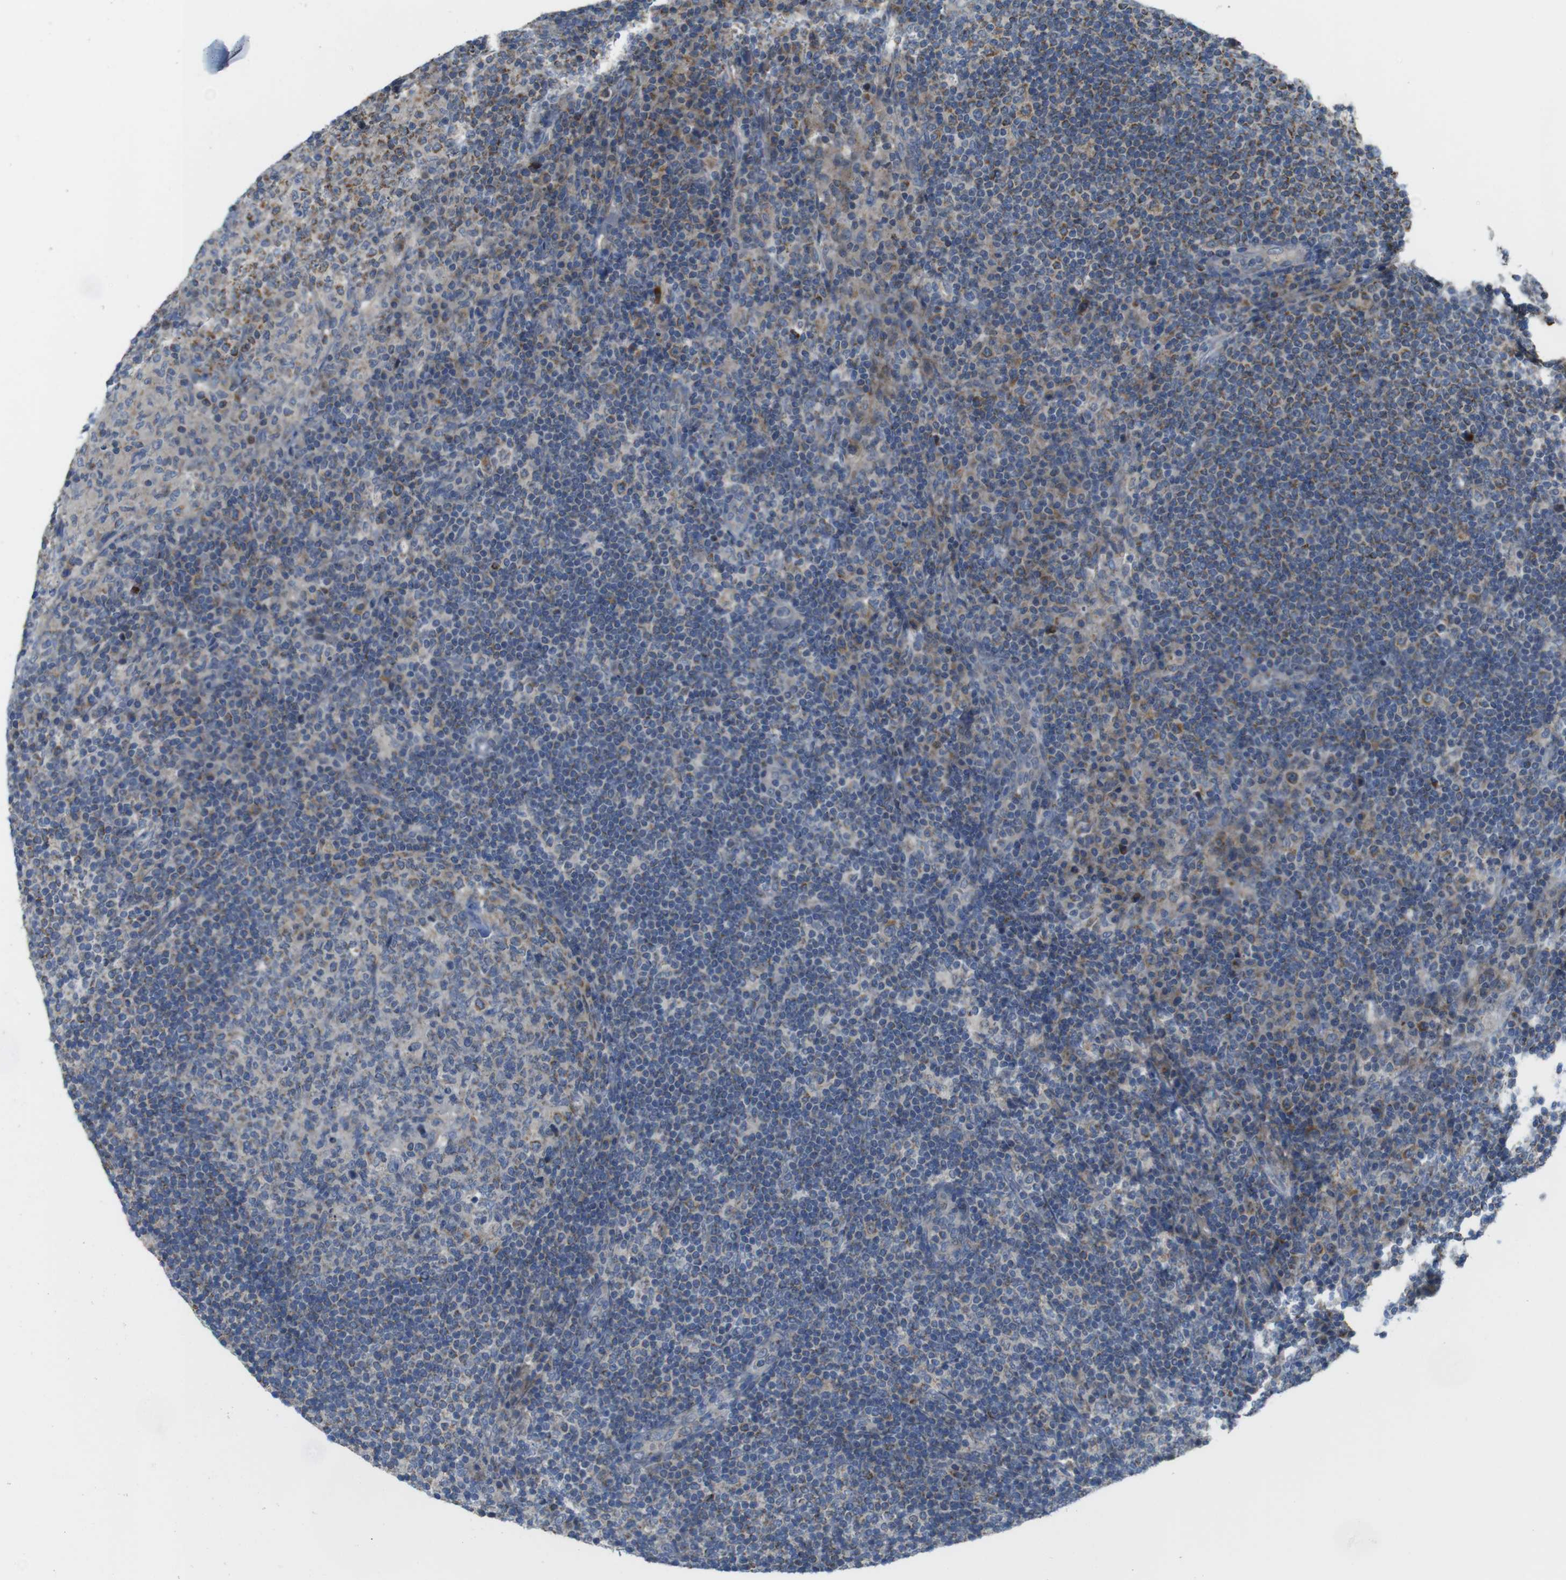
{"staining": {"intensity": "weak", "quantity": "<25%", "location": "cytoplasmic/membranous"}, "tissue": "lymph node", "cell_type": "Germinal center cells", "image_type": "normal", "snomed": [{"axis": "morphology", "description": "Normal tissue, NOS"}, {"axis": "topography", "description": "Lymph node"}], "caption": "The image exhibits no staining of germinal center cells in unremarkable lymph node.", "gene": "MARCHF1", "patient": {"sex": "female", "age": 53}}